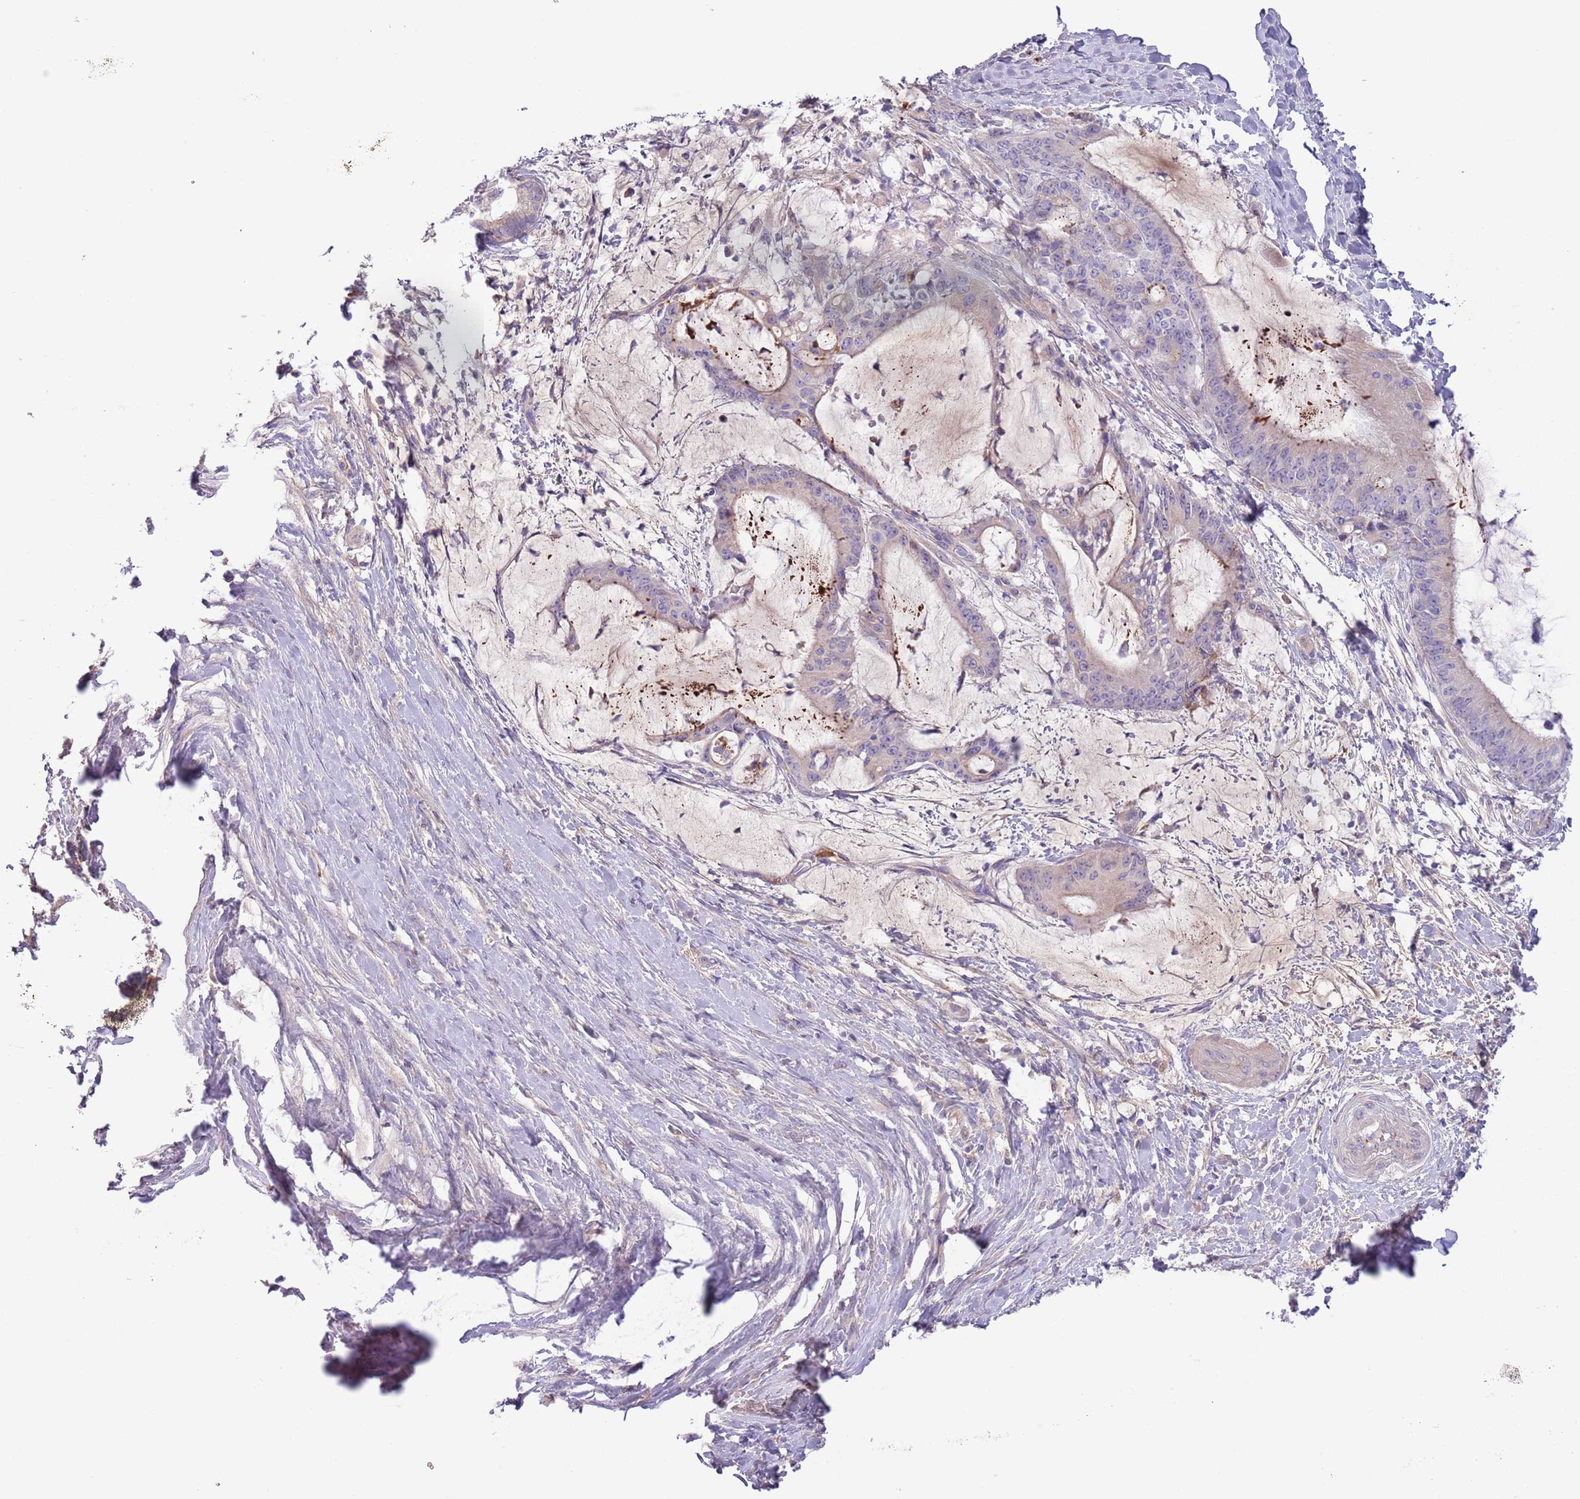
{"staining": {"intensity": "negative", "quantity": "none", "location": "none"}, "tissue": "liver cancer", "cell_type": "Tumor cells", "image_type": "cancer", "snomed": [{"axis": "morphology", "description": "Normal tissue, NOS"}, {"axis": "morphology", "description": "Cholangiocarcinoma"}, {"axis": "topography", "description": "Liver"}, {"axis": "topography", "description": "Peripheral nerve tissue"}], "caption": "DAB immunohistochemical staining of liver cancer reveals no significant positivity in tumor cells.", "gene": "CFH", "patient": {"sex": "female", "age": 73}}